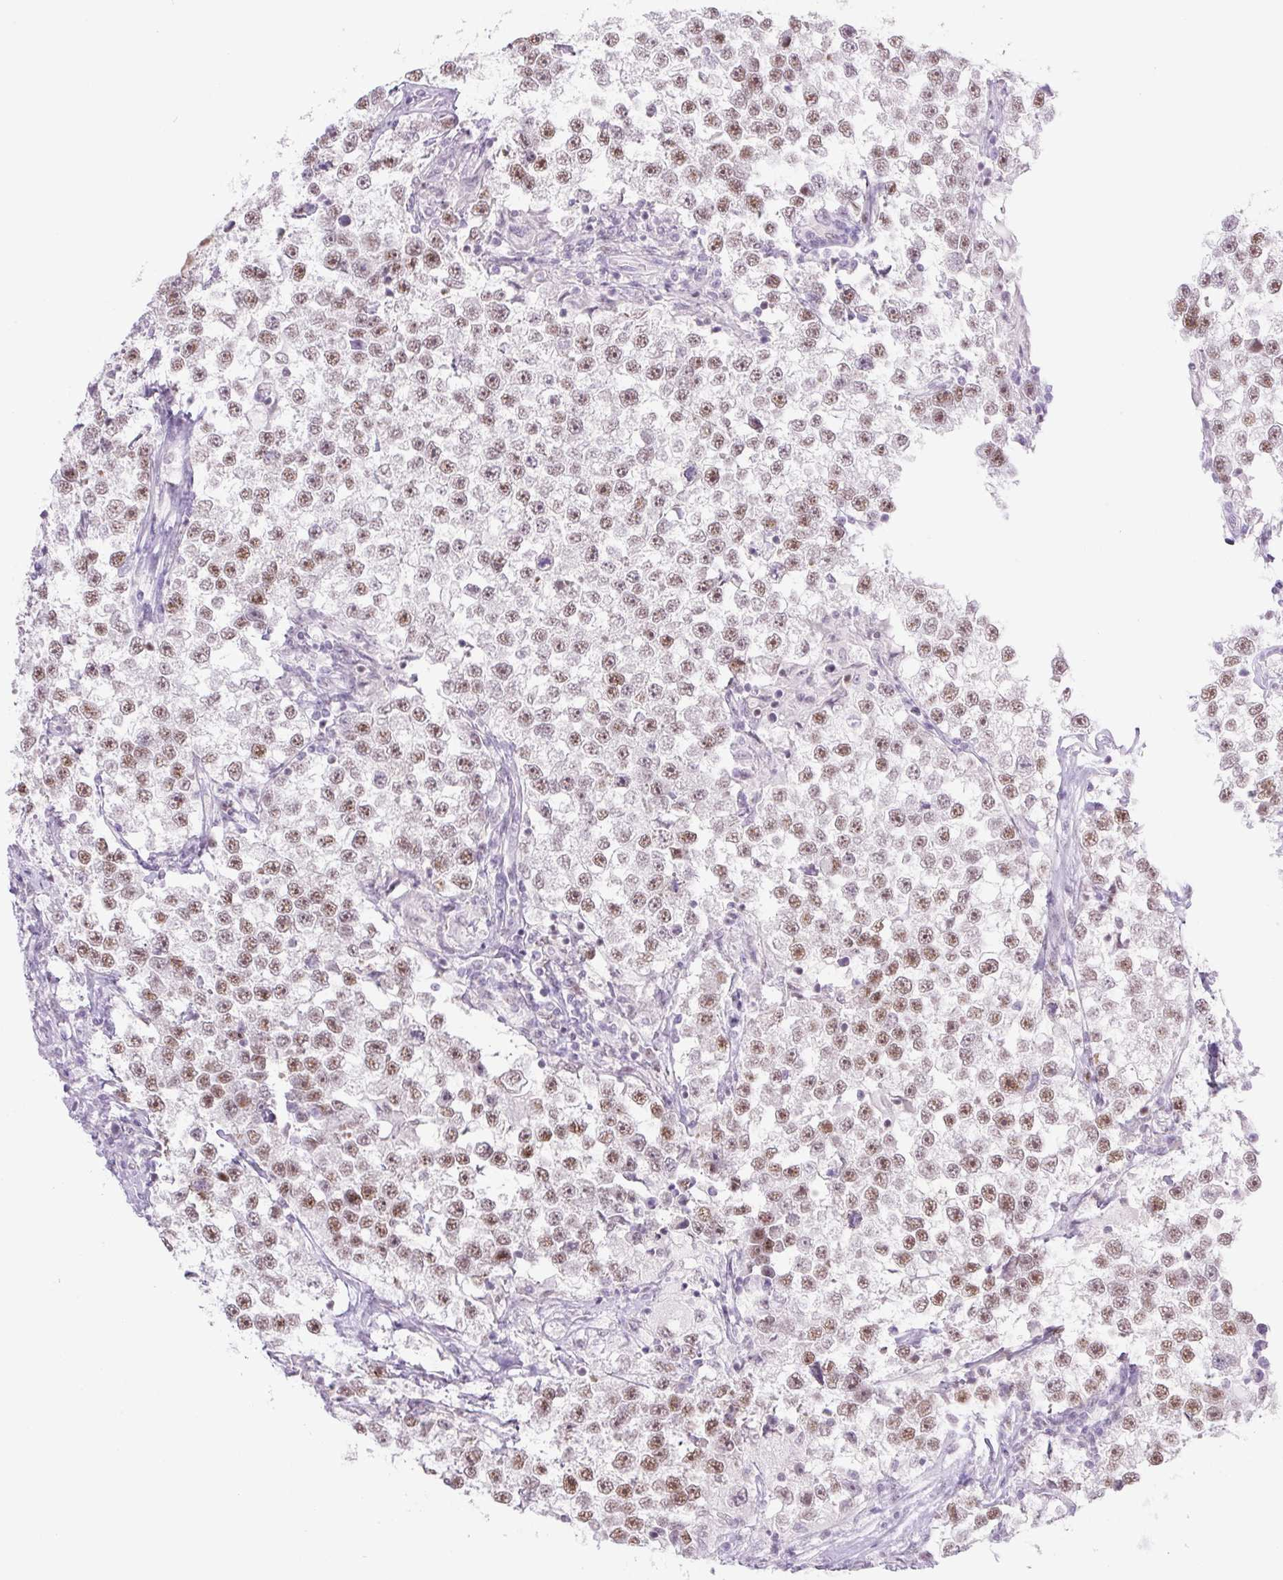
{"staining": {"intensity": "weak", "quantity": ">75%", "location": "nuclear"}, "tissue": "testis cancer", "cell_type": "Tumor cells", "image_type": "cancer", "snomed": [{"axis": "morphology", "description": "Seminoma, NOS"}, {"axis": "topography", "description": "Testis"}], "caption": "Brown immunohistochemical staining in testis cancer displays weak nuclear positivity in approximately >75% of tumor cells.", "gene": "TLE3", "patient": {"sex": "male", "age": 46}}